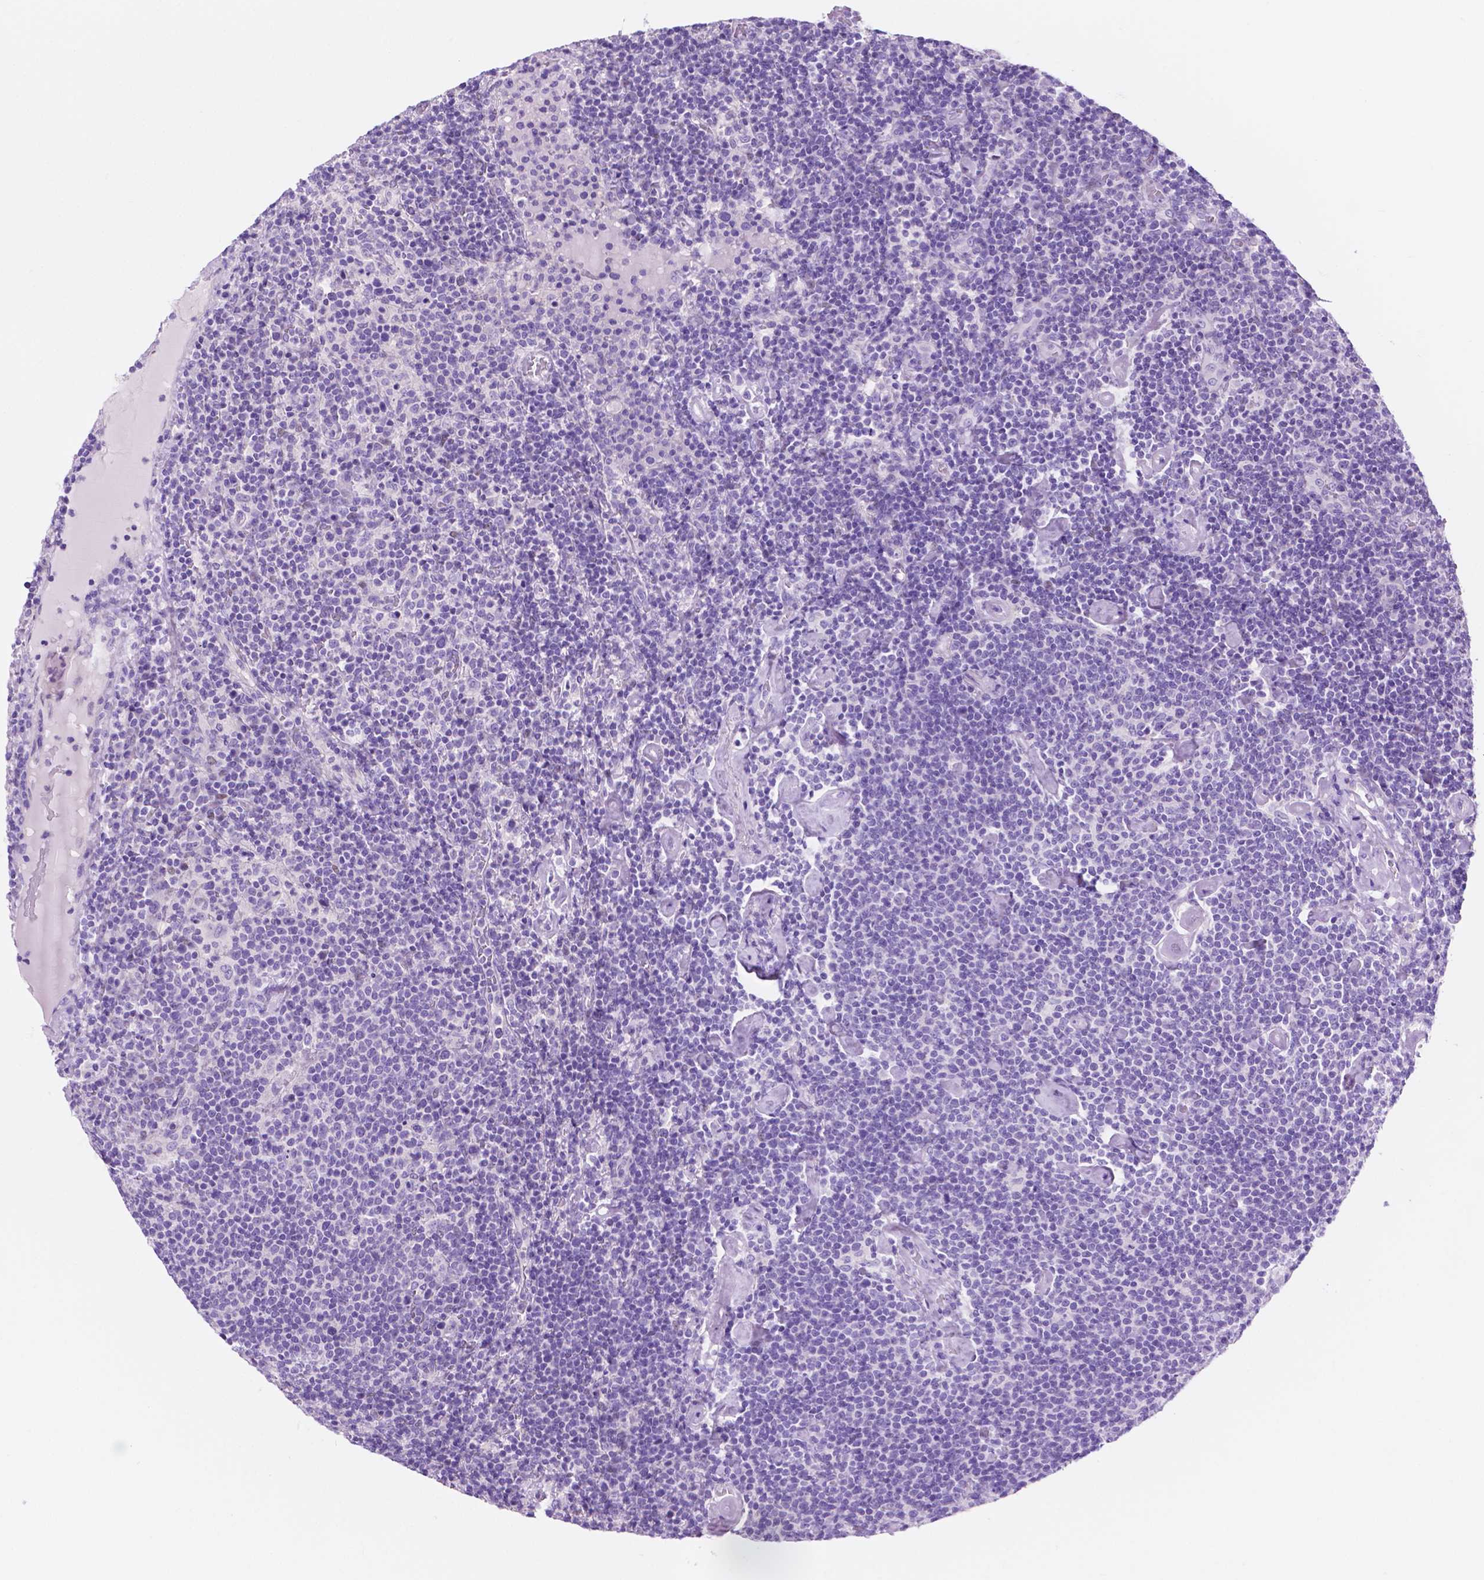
{"staining": {"intensity": "negative", "quantity": "none", "location": "none"}, "tissue": "lymphoma", "cell_type": "Tumor cells", "image_type": "cancer", "snomed": [{"axis": "morphology", "description": "Malignant lymphoma, non-Hodgkin's type, High grade"}, {"axis": "topography", "description": "Lymph node"}], "caption": "A high-resolution histopathology image shows immunohistochemistry staining of lymphoma, which shows no significant staining in tumor cells.", "gene": "IGFN1", "patient": {"sex": "male", "age": 61}}